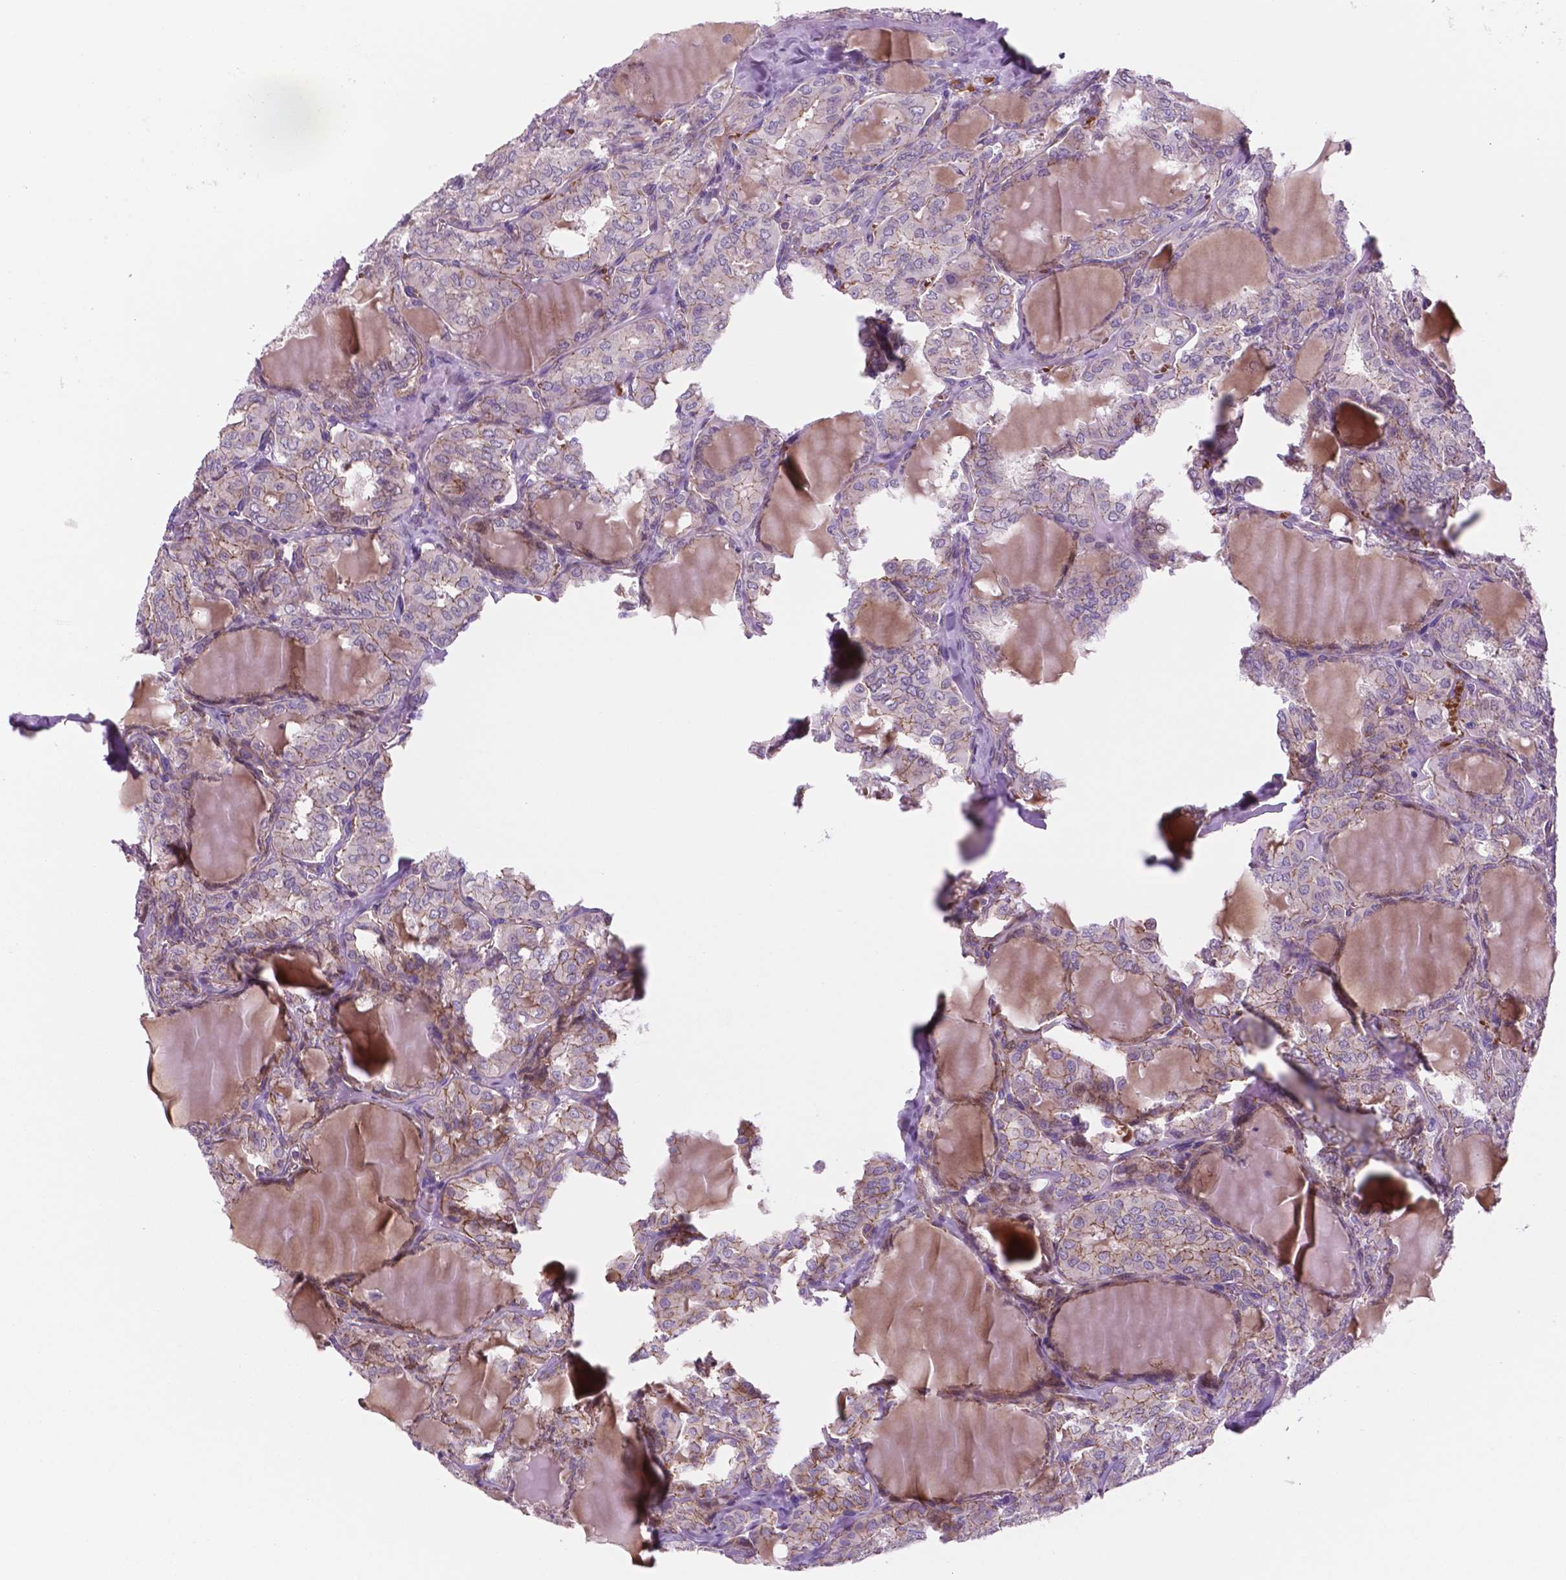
{"staining": {"intensity": "weak", "quantity": "<25%", "location": "cytoplasmic/membranous"}, "tissue": "thyroid cancer", "cell_type": "Tumor cells", "image_type": "cancer", "snomed": [{"axis": "morphology", "description": "Papillary adenocarcinoma, NOS"}, {"axis": "topography", "description": "Thyroid gland"}], "caption": "Immunohistochemical staining of human thyroid cancer shows no significant expression in tumor cells.", "gene": "RND3", "patient": {"sex": "male", "age": 20}}